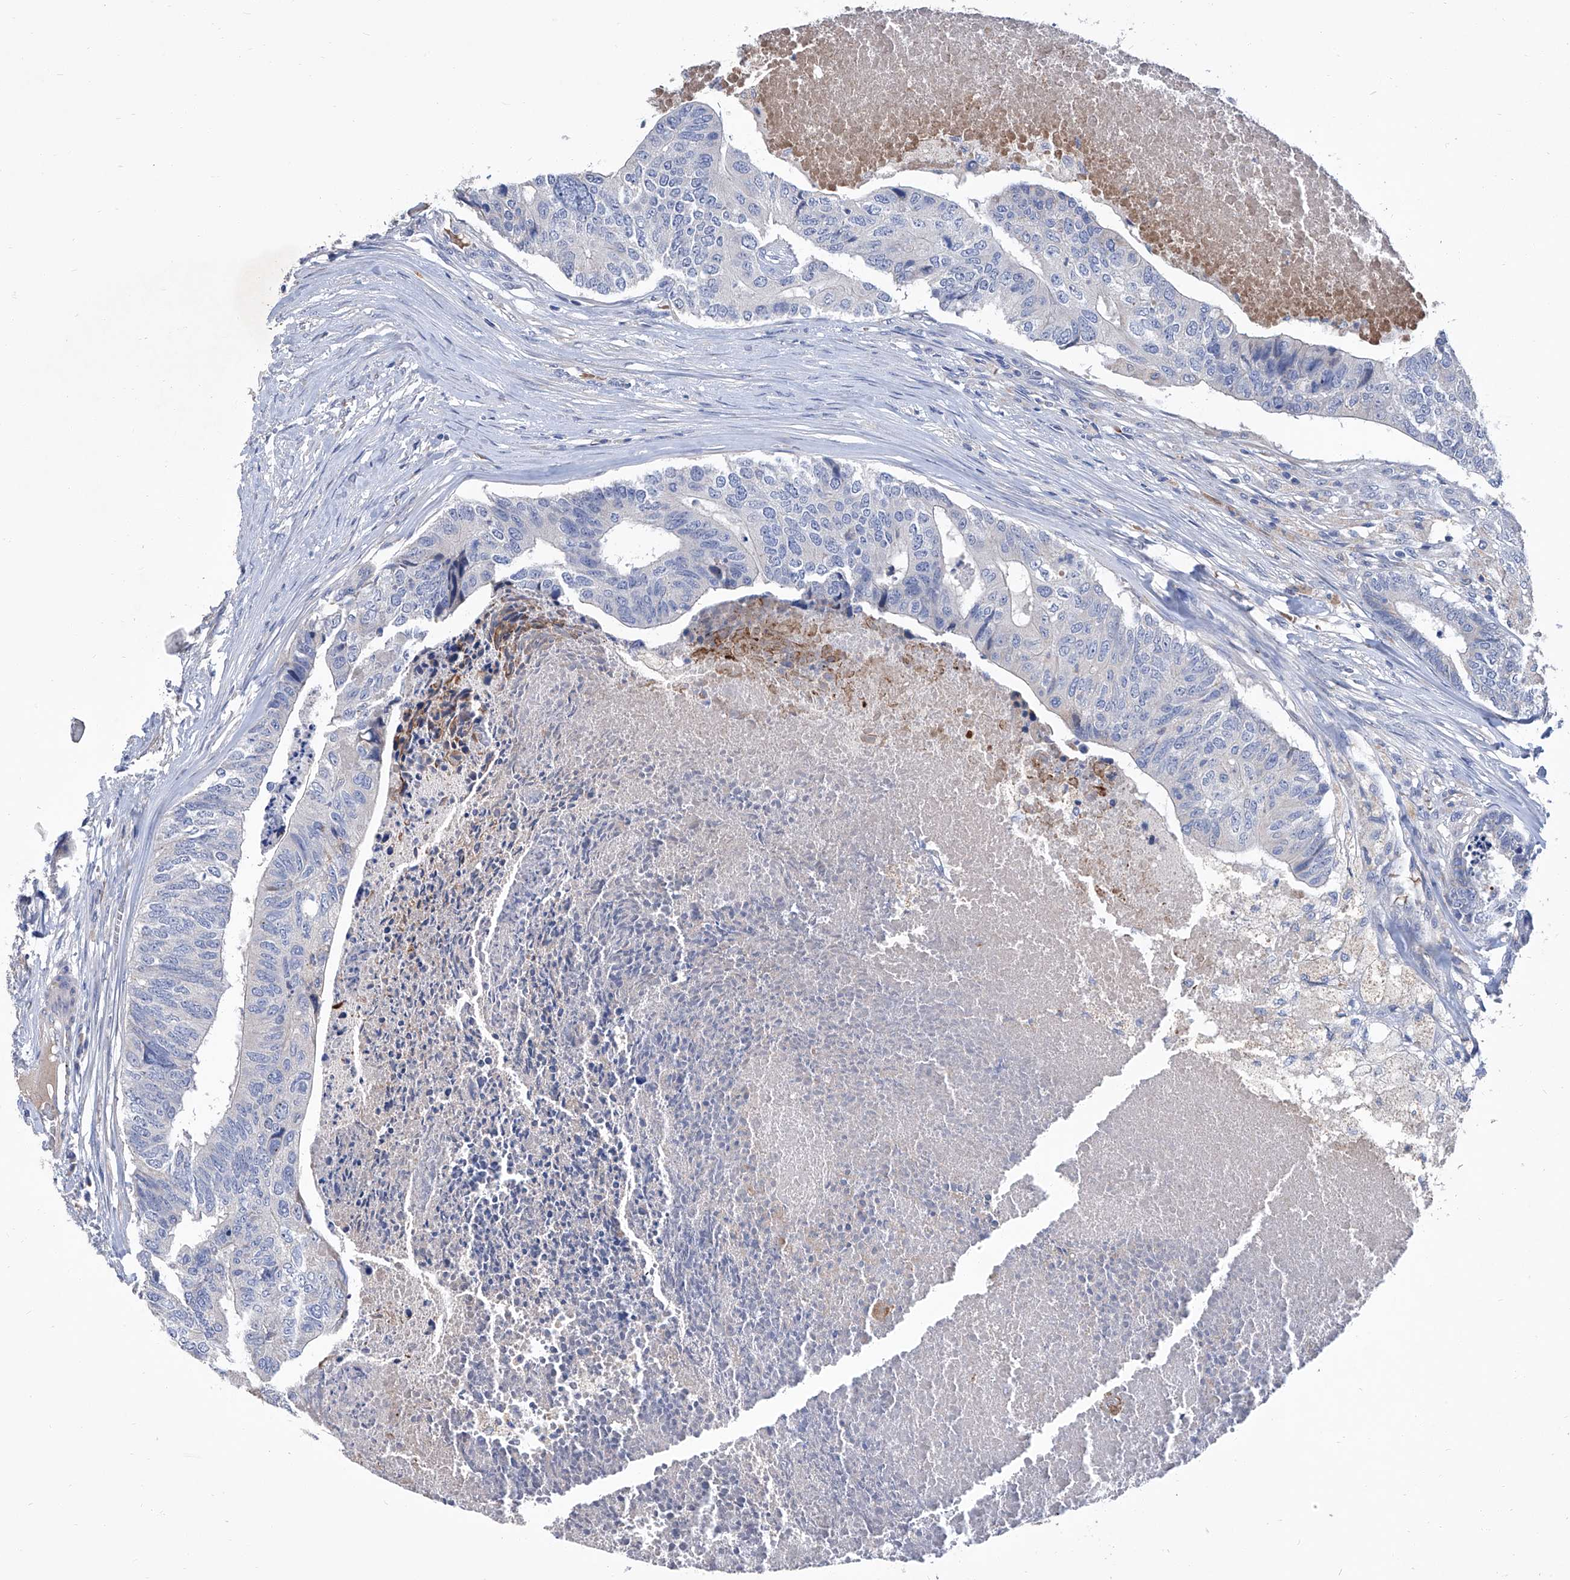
{"staining": {"intensity": "negative", "quantity": "none", "location": "none"}, "tissue": "colorectal cancer", "cell_type": "Tumor cells", "image_type": "cancer", "snomed": [{"axis": "morphology", "description": "Adenocarcinoma, NOS"}, {"axis": "topography", "description": "Colon"}], "caption": "High magnification brightfield microscopy of colorectal cancer stained with DAB (brown) and counterstained with hematoxylin (blue): tumor cells show no significant expression.", "gene": "GPT", "patient": {"sex": "female", "age": 67}}